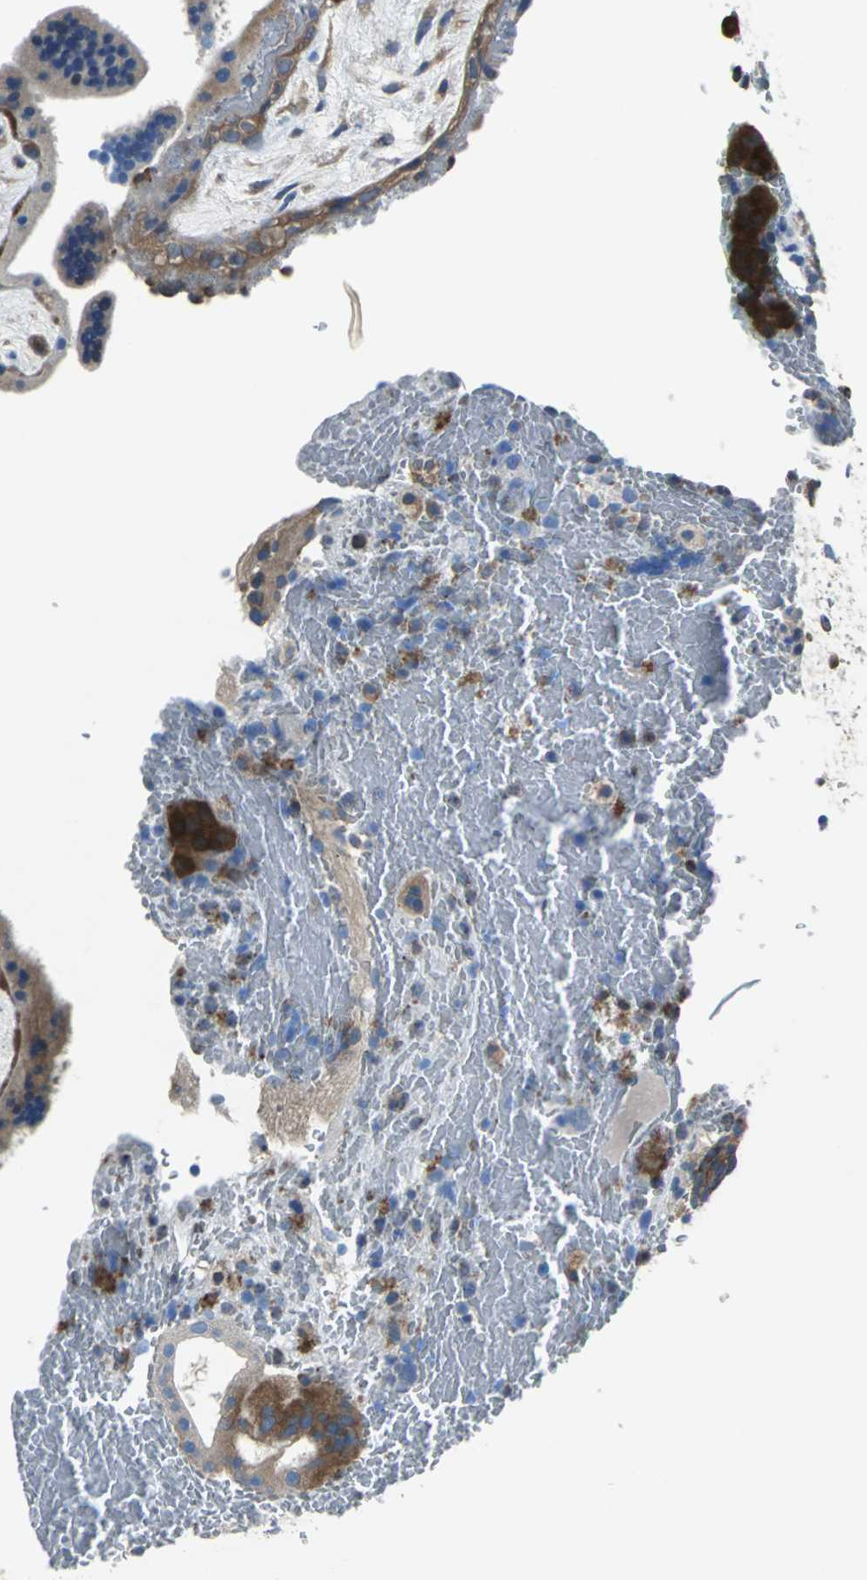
{"staining": {"intensity": "moderate", "quantity": ">75%", "location": "cytoplasmic/membranous"}, "tissue": "placenta", "cell_type": "Decidual cells", "image_type": "normal", "snomed": [{"axis": "morphology", "description": "Normal tissue, NOS"}, {"axis": "topography", "description": "Placenta"}], "caption": "Protein staining by immunohistochemistry (IHC) reveals moderate cytoplasmic/membranous staining in approximately >75% of decidual cells in unremarkable placenta.", "gene": "EIF5A", "patient": {"sex": "female", "age": 19}}